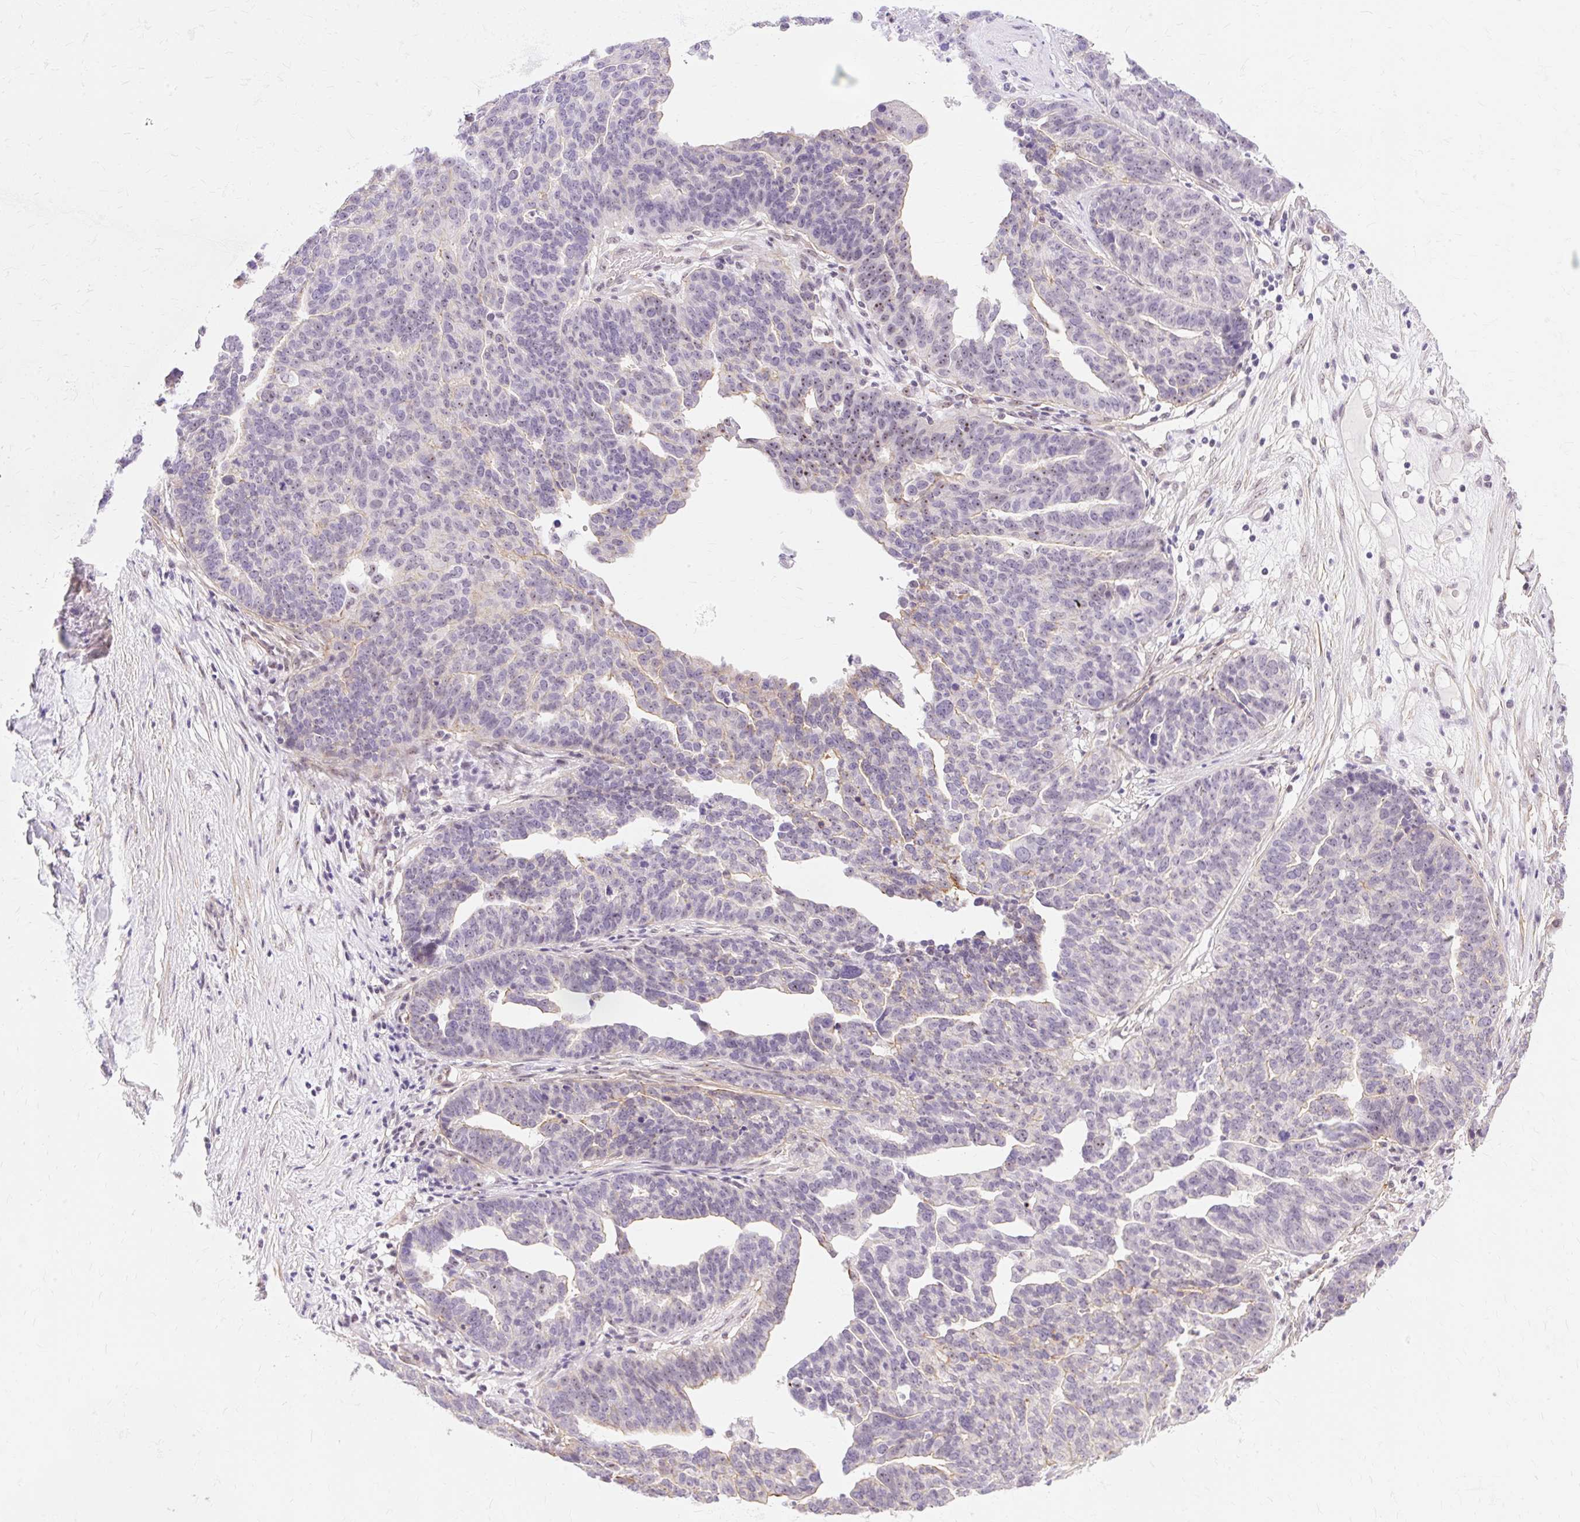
{"staining": {"intensity": "moderate", "quantity": "<25%", "location": "nuclear"}, "tissue": "ovarian cancer", "cell_type": "Tumor cells", "image_type": "cancer", "snomed": [{"axis": "morphology", "description": "Cystadenocarcinoma, serous, NOS"}, {"axis": "topography", "description": "Ovary"}], "caption": "Immunohistochemistry (IHC) image of neoplastic tissue: ovarian serous cystadenocarcinoma stained using immunohistochemistry (IHC) reveals low levels of moderate protein expression localized specifically in the nuclear of tumor cells, appearing as a nuclear brown color.", "gene": "OBP2A", "patient": {"sex": "female", "age": 59}}